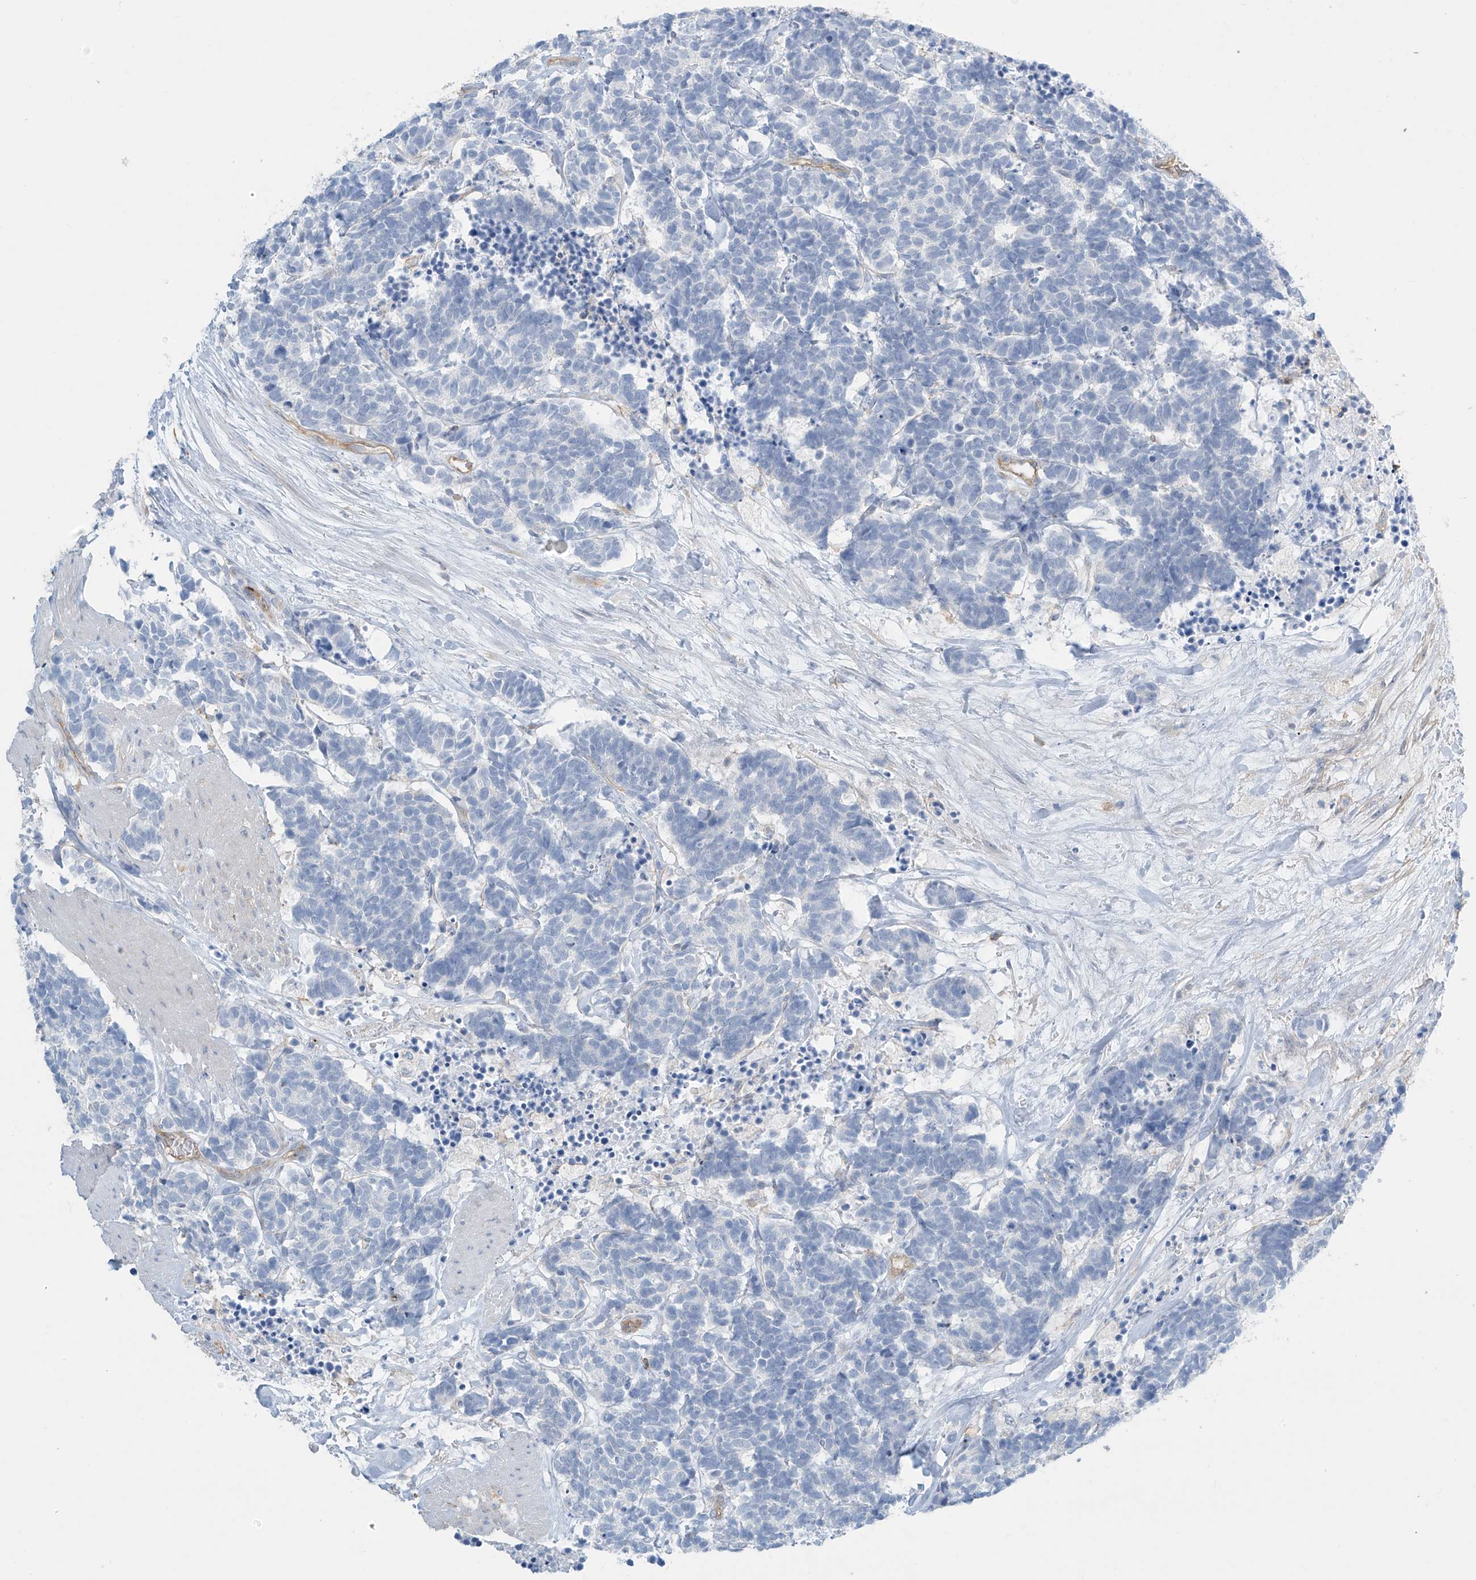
{"staining": {"intensity": "negative", "quantity": "none", "location": "none"}, "tissue": "carcinoid", "cell_type": "Tumor cells", "image_type": "cancer", "snomed": [{"axis": "morphology", "description": "Carcinoma, NOS"}, {"axis": "morphology", "description": "Carcinoid, malignant, NOS"}, {"axis": "topography", "description": "Urinary bladder"}], "caption": "Immunohistochemistry (IHC) photomicrograph of carcinoid stained for a protein (brown), which demonstrates no positivity in tumor cells.", "gene": "ZNF846", "patient": {"sex": "male", "age": 57}}